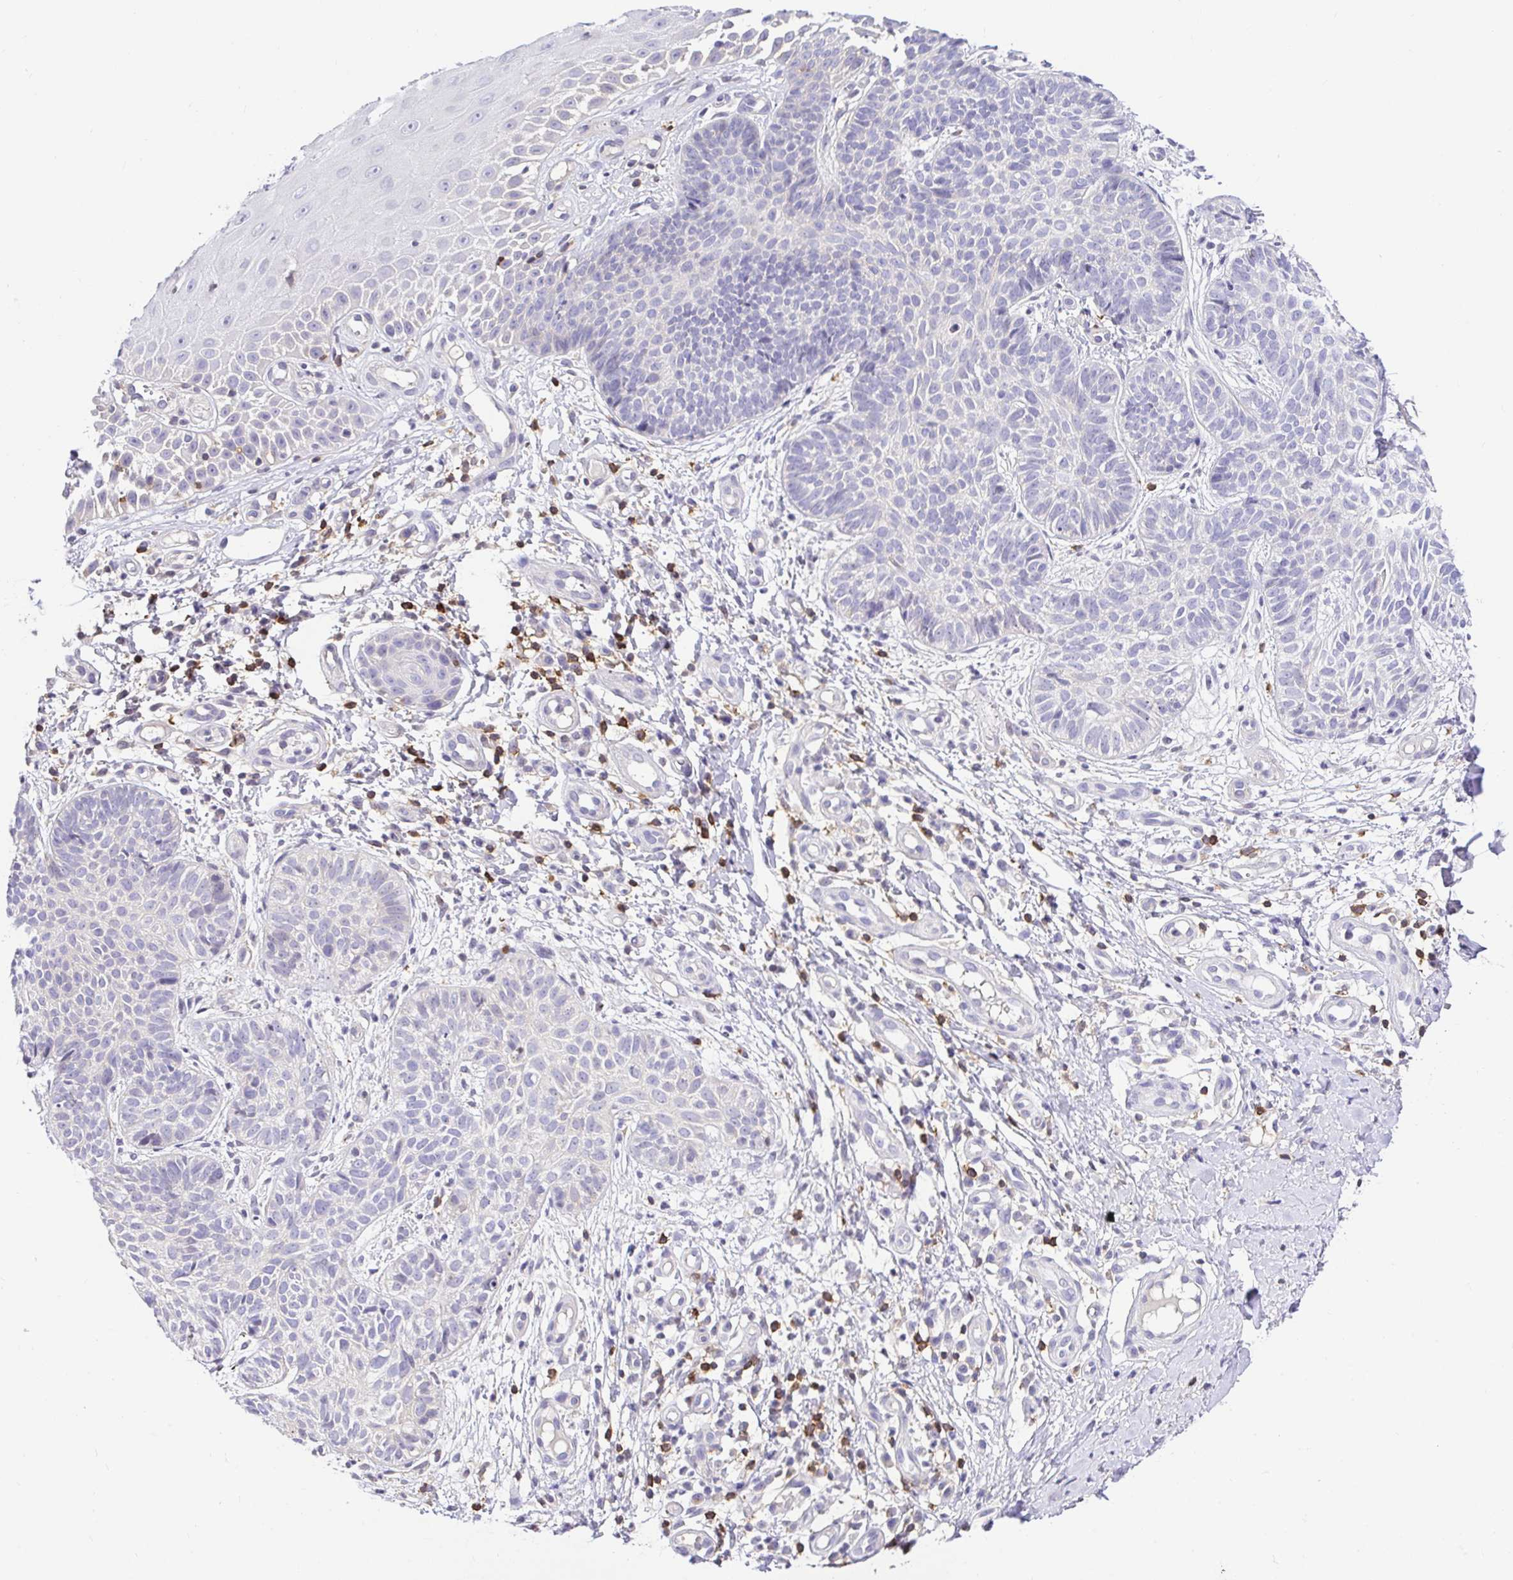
{"staining": {"intensity": "negative", "quantity": "none", "location": "none"}, "tissue": "skin cancer", "cell_type": "Tumor cells", "image_type": "cancer", "snomed": [{"axis": "morphology", "description": "Basal cell carcinoma"}, {"axis": "topography", "description": "Skin"}, {"axis": "topography", "description": "Skin of leg"}], "caption": "Immunohistochemistry (IHC) of skin cancer reveals no staining in tumor cells.", "gene": "SKAP1", "patient": {"sex": "female", "age": 87}}